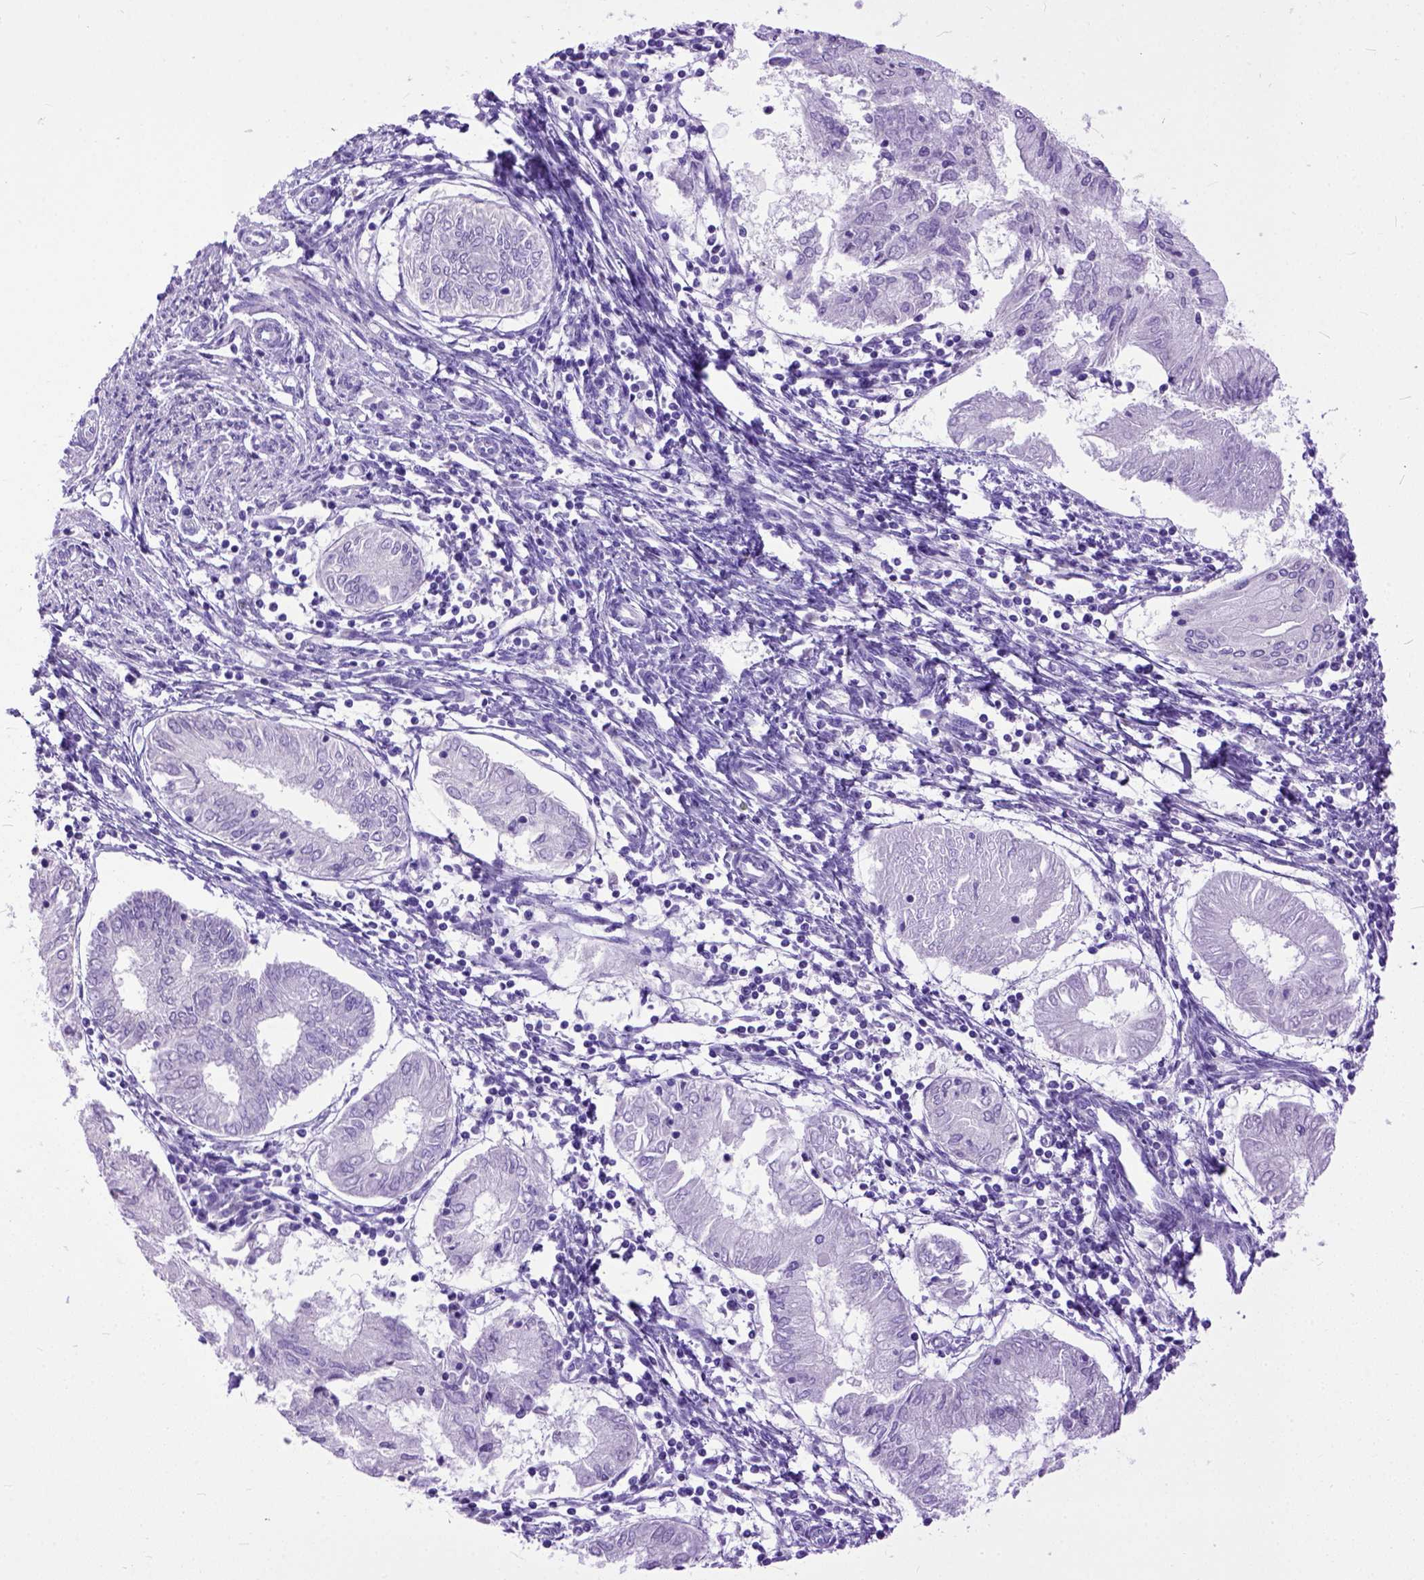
{"staining": {"intensity": "negative", "quantity": "none", "location": "none"}, "tissue": "endometrial cancer", "cell_type": "Tumor cells", "image_type": "cancer", "snomed": [{"axis": "morphology", "description": "Adenocarcinoma, NOS"}, {"axis": "topography", "description": "Endometrium"}], "caption": "This is an immunohistochemistry image of human endometrial adenocarcinoma. There is no positivity in tumor cells.", "gene": "CRB1", "patient": {"sex": "female", "age": 68}}